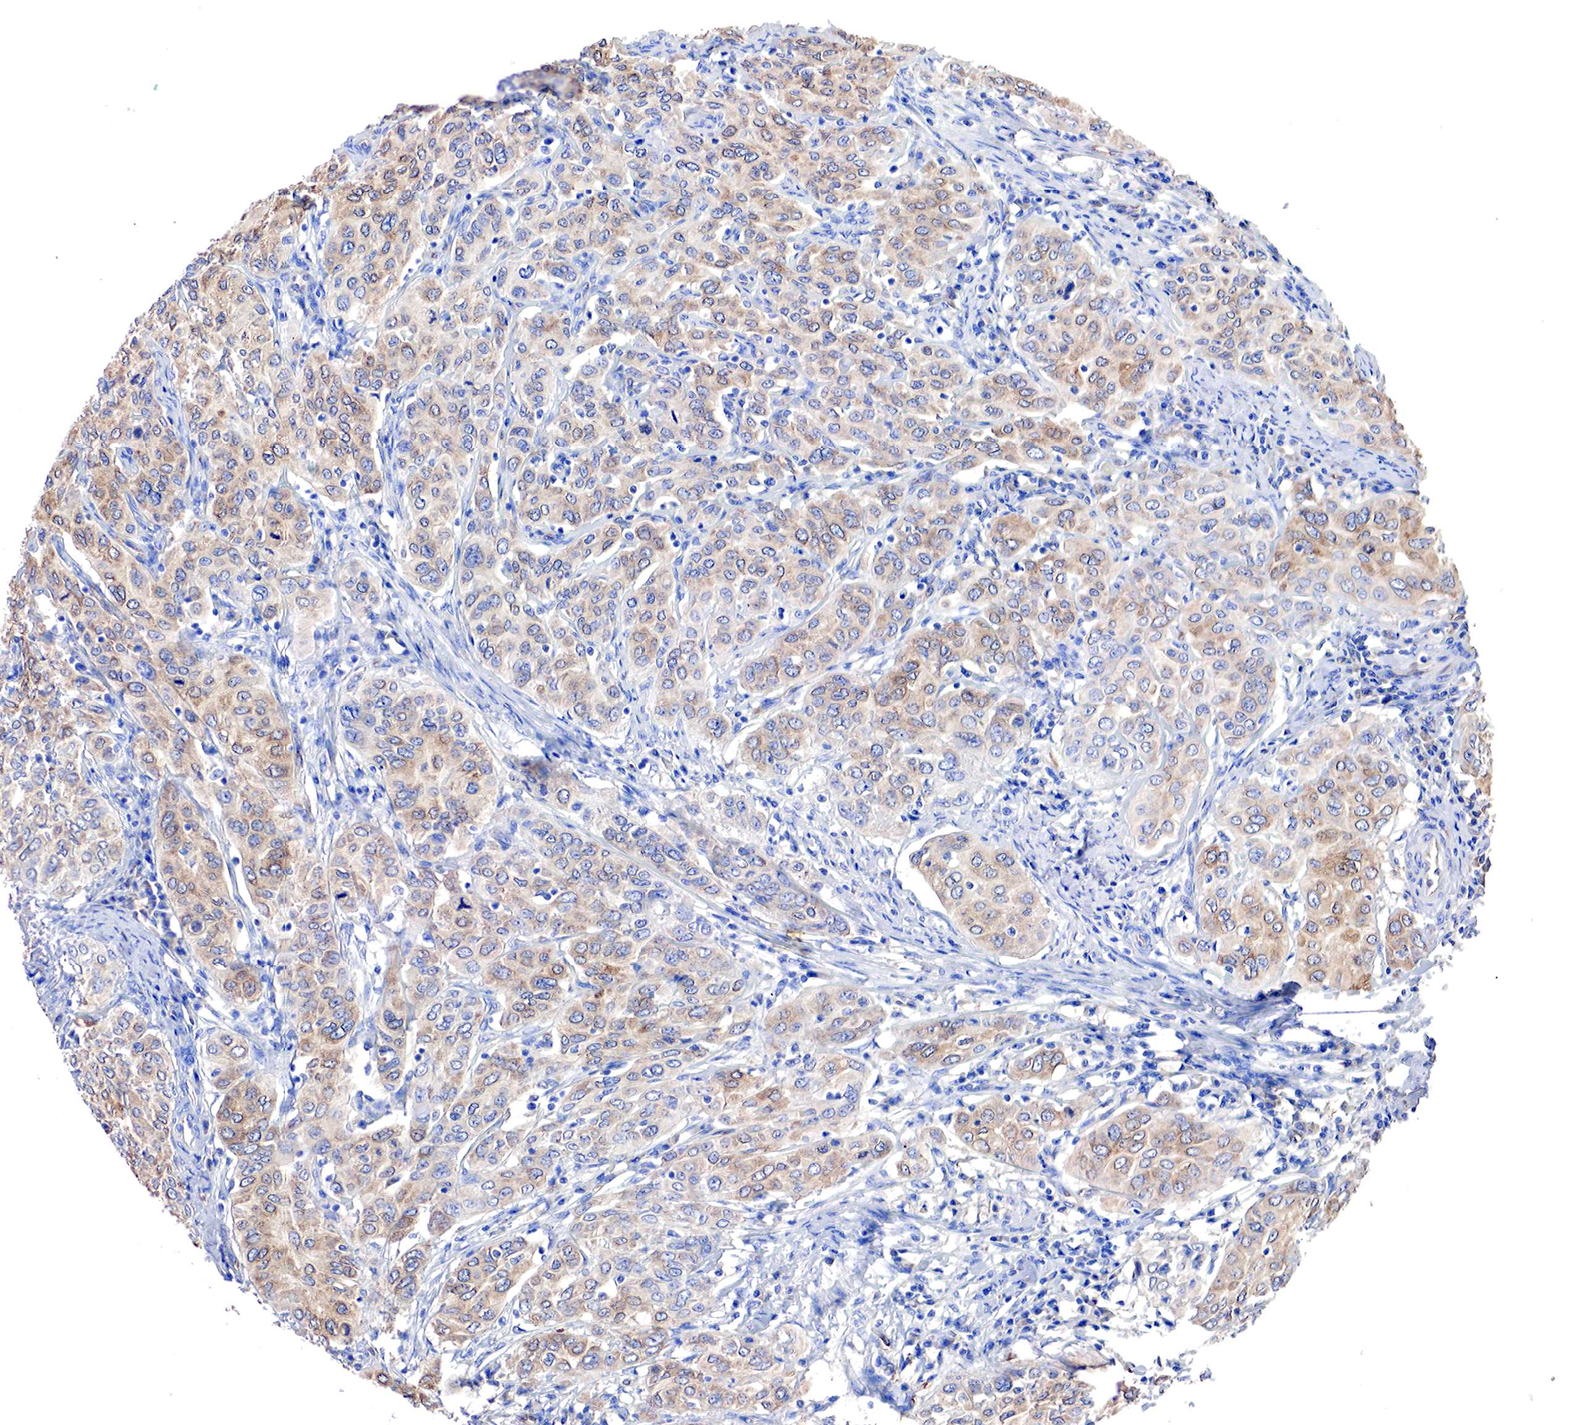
{"staining": {"intensity": "moderate", "quantity": "25%-75%", "location": "cytoplasmic/membranous"}, "tissue": "cervical cancer", "cell_type": "Tumor cells", "image_type": "cancer", "snomed": [{"axis": "morphology", "description": "Squamous cell carcinoma, NOS"}, {"axis": "topography", "description": "Cervix"}], "caption": "Squamous cell carcinoma (cervical) stained with a brown dye shows moderate cytoplasmic/membranous positive staining in approximately 25%-75% of tumor cells.", "gene": "RDX", "patient": {"sex": "female", "age": 38}}